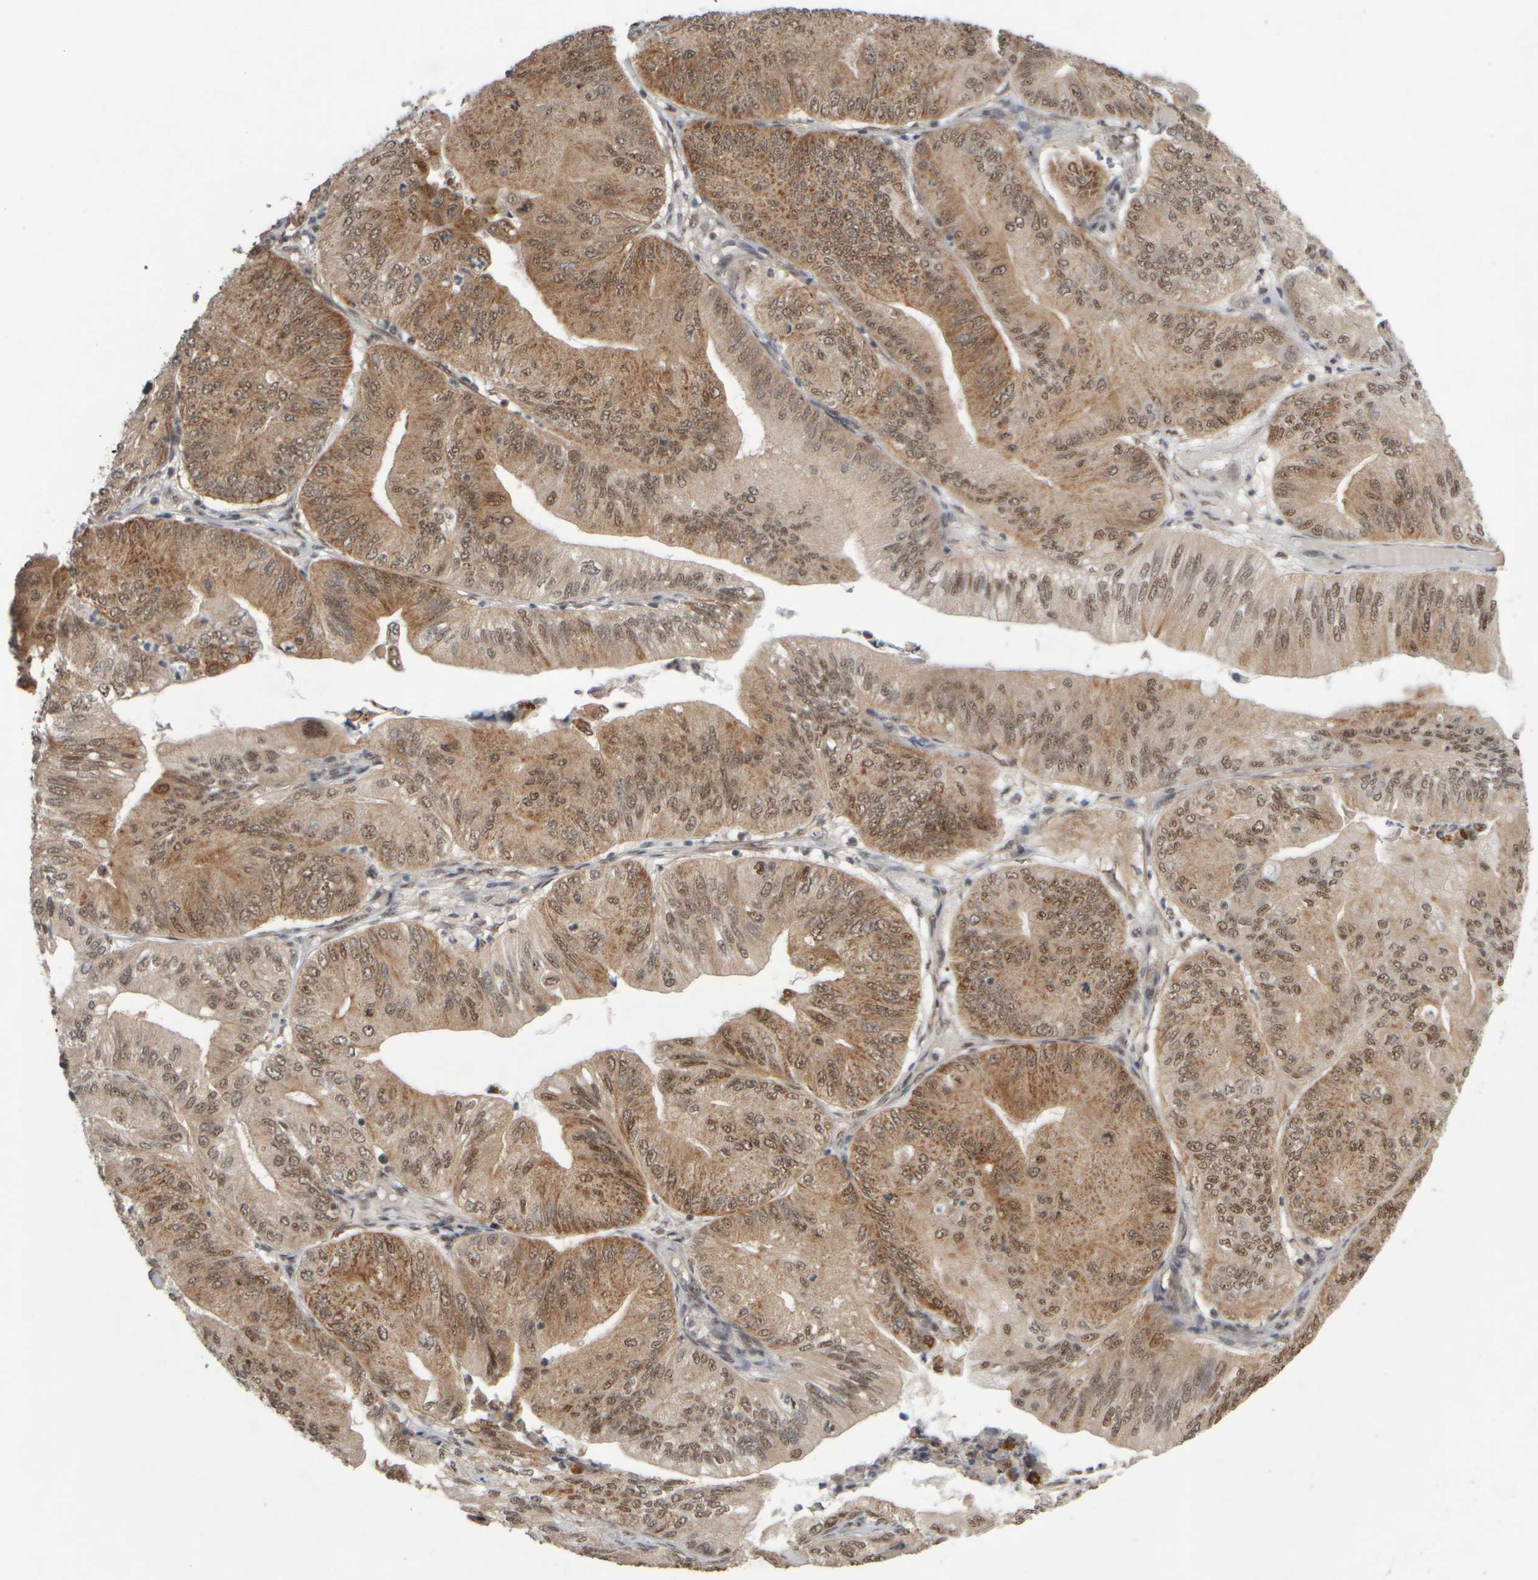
{"staining": {"intensity": "moderate", "quantity": ">75%", "location": "cytoplasmic/membranous,nuclear"}, "tissue": "ovarian cancer", "cell_type": "Tumor cells", "image_type": "cancer", "snomed": [{"axis": "morphology", "description": "Cystadenocarcinoma, mucinous, NOS"}, {"axis": "topography", "description": "Ovary"}], "caption": "Immunohistochemistry (IHC) of ovarian cancer displays medium levels of moderate cytoplasmic/membranous and nuclear expression in about >75% of tumor cells.", "gene": "SYNRG", "patient": {"sex": "female", "age": 61}}